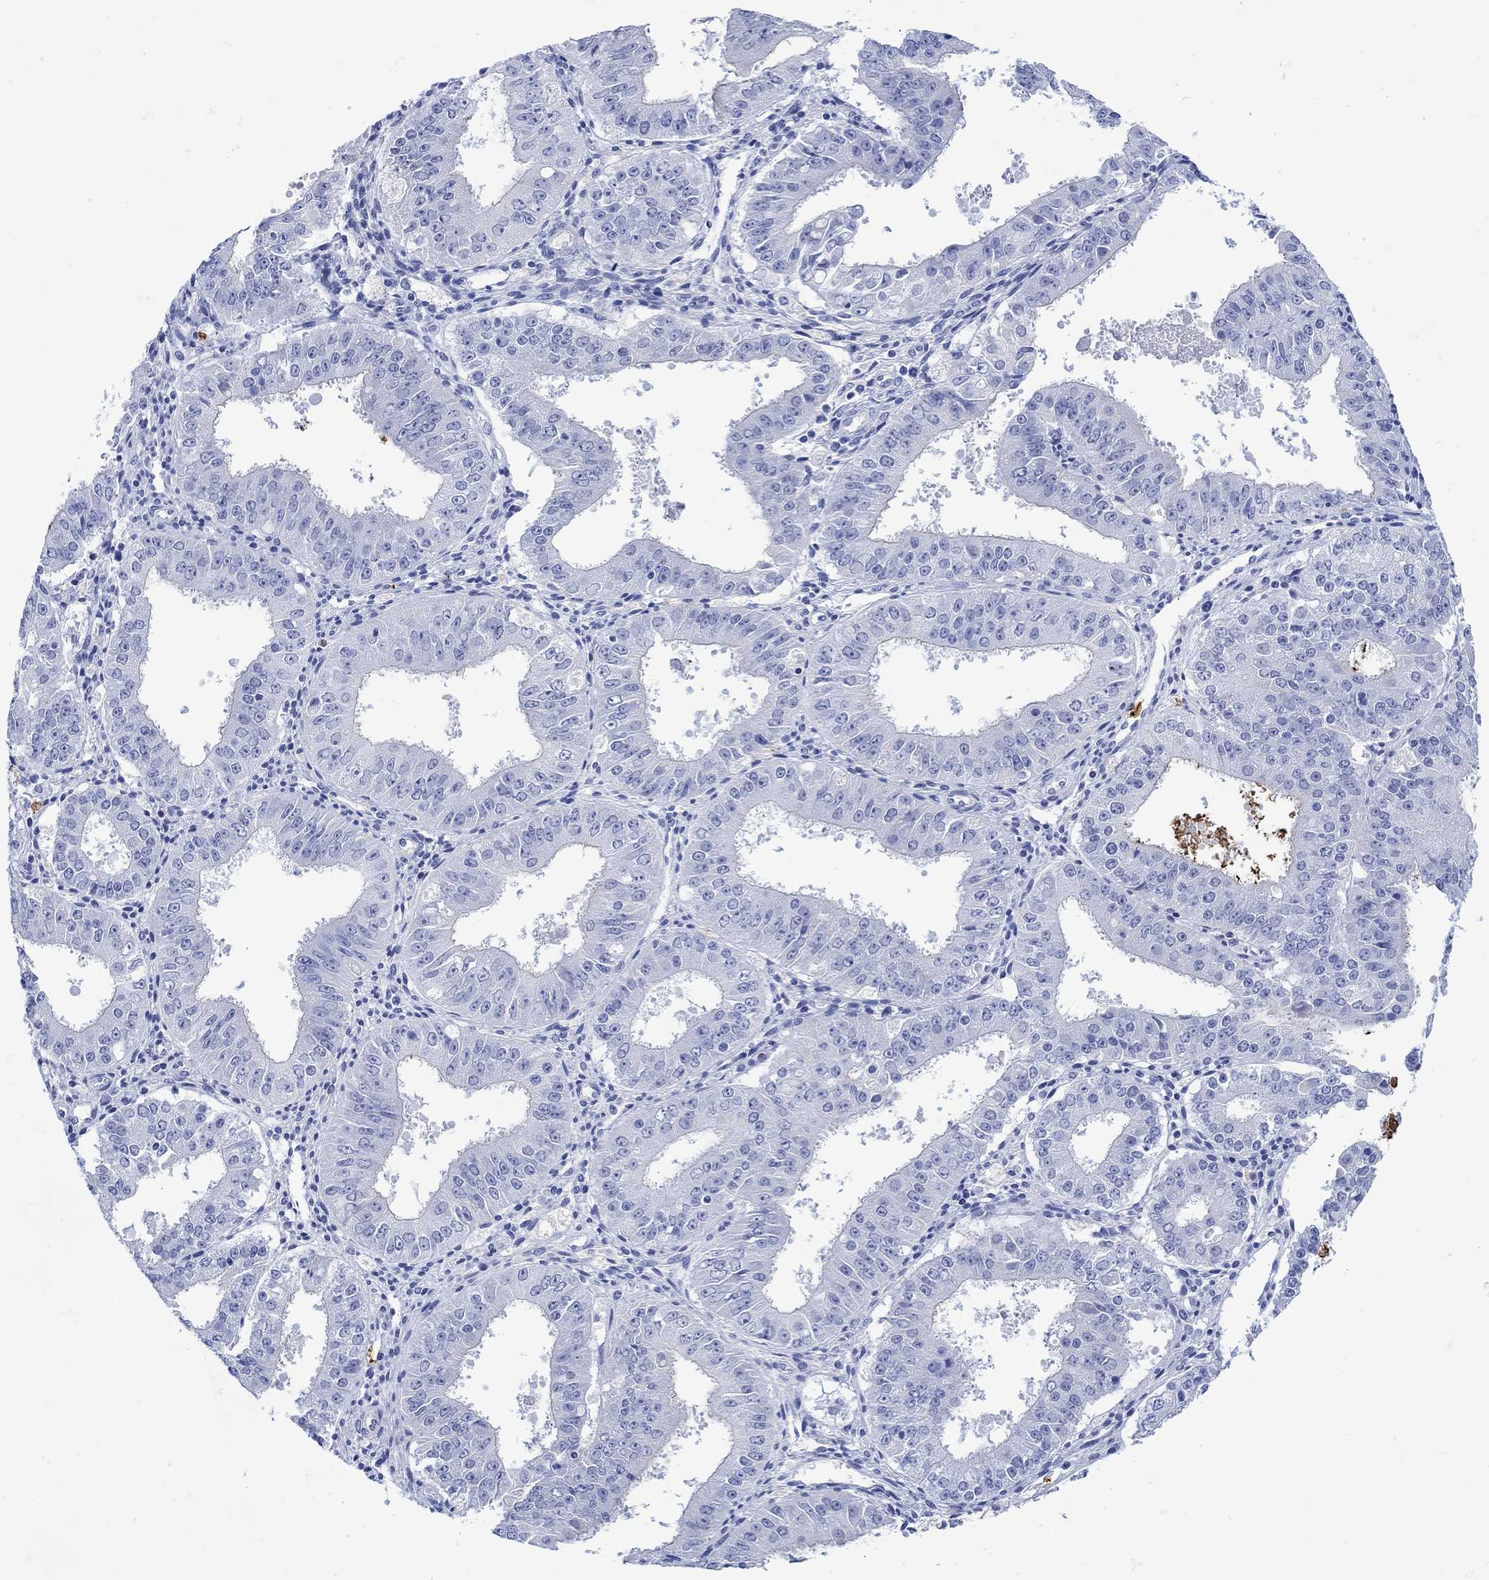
{"staining": {"intensity": "negative", "quantity": "none", "location": "none"}, "tissue": "ovarian cancer", "cell_type": "Tumor cells", "image_type": "cancer", "snomed": [{"axis": "morphology", "description": "Carcinoma, endometroid"}, {"axis": "topography", "description": "Ovary"}], "caption": "An immunohistochemistry (IHC) micrograph of ovarian endometroid carcinoma is shown. There is no staining in tumor cells of ovarian endometroid carcinoma.", "gene": "LINGO3", "patient": {"sex": "female", "age": 42}}